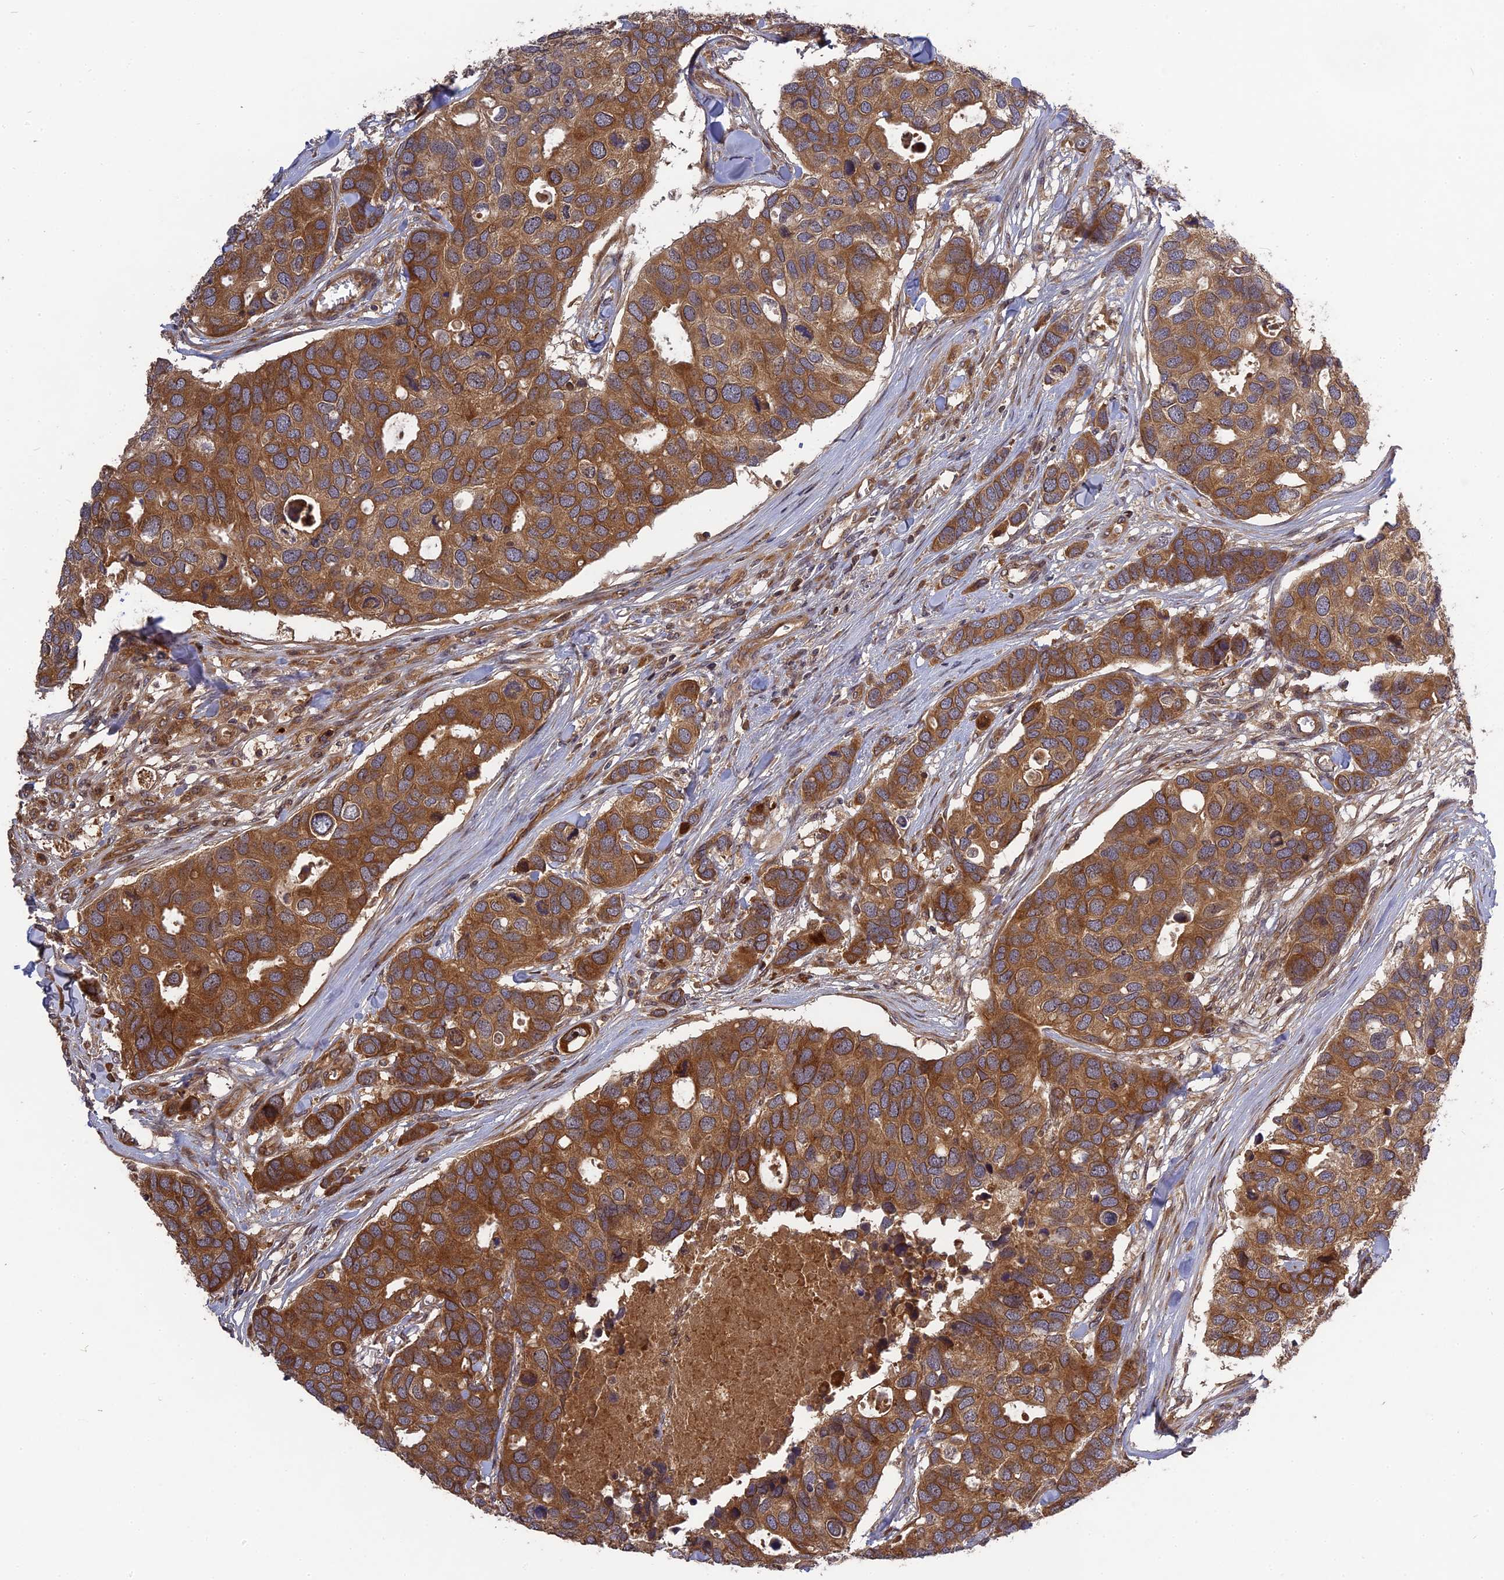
{"staining": {"intensity": "strong", "quantity": ">75%", "location": "cytoplasmic/membranous"}, "tissue": "breast cancer", "cell_type": "Tumor cells", "image_type": "cancer", "snomed": [{"axis": "morphology", "description": "Duct carcinoma"}, {"axis": "topography", "description": "Breast"}], "caption": "The histopathology image displays a brown stain indicating the presence of a protein in the cytoplasmic/membranous of tumor cells in breast cancer (invasive ductal carcinoma).", "gene": "TMUB2", "patient": {"sex": "female", "age": 83}}